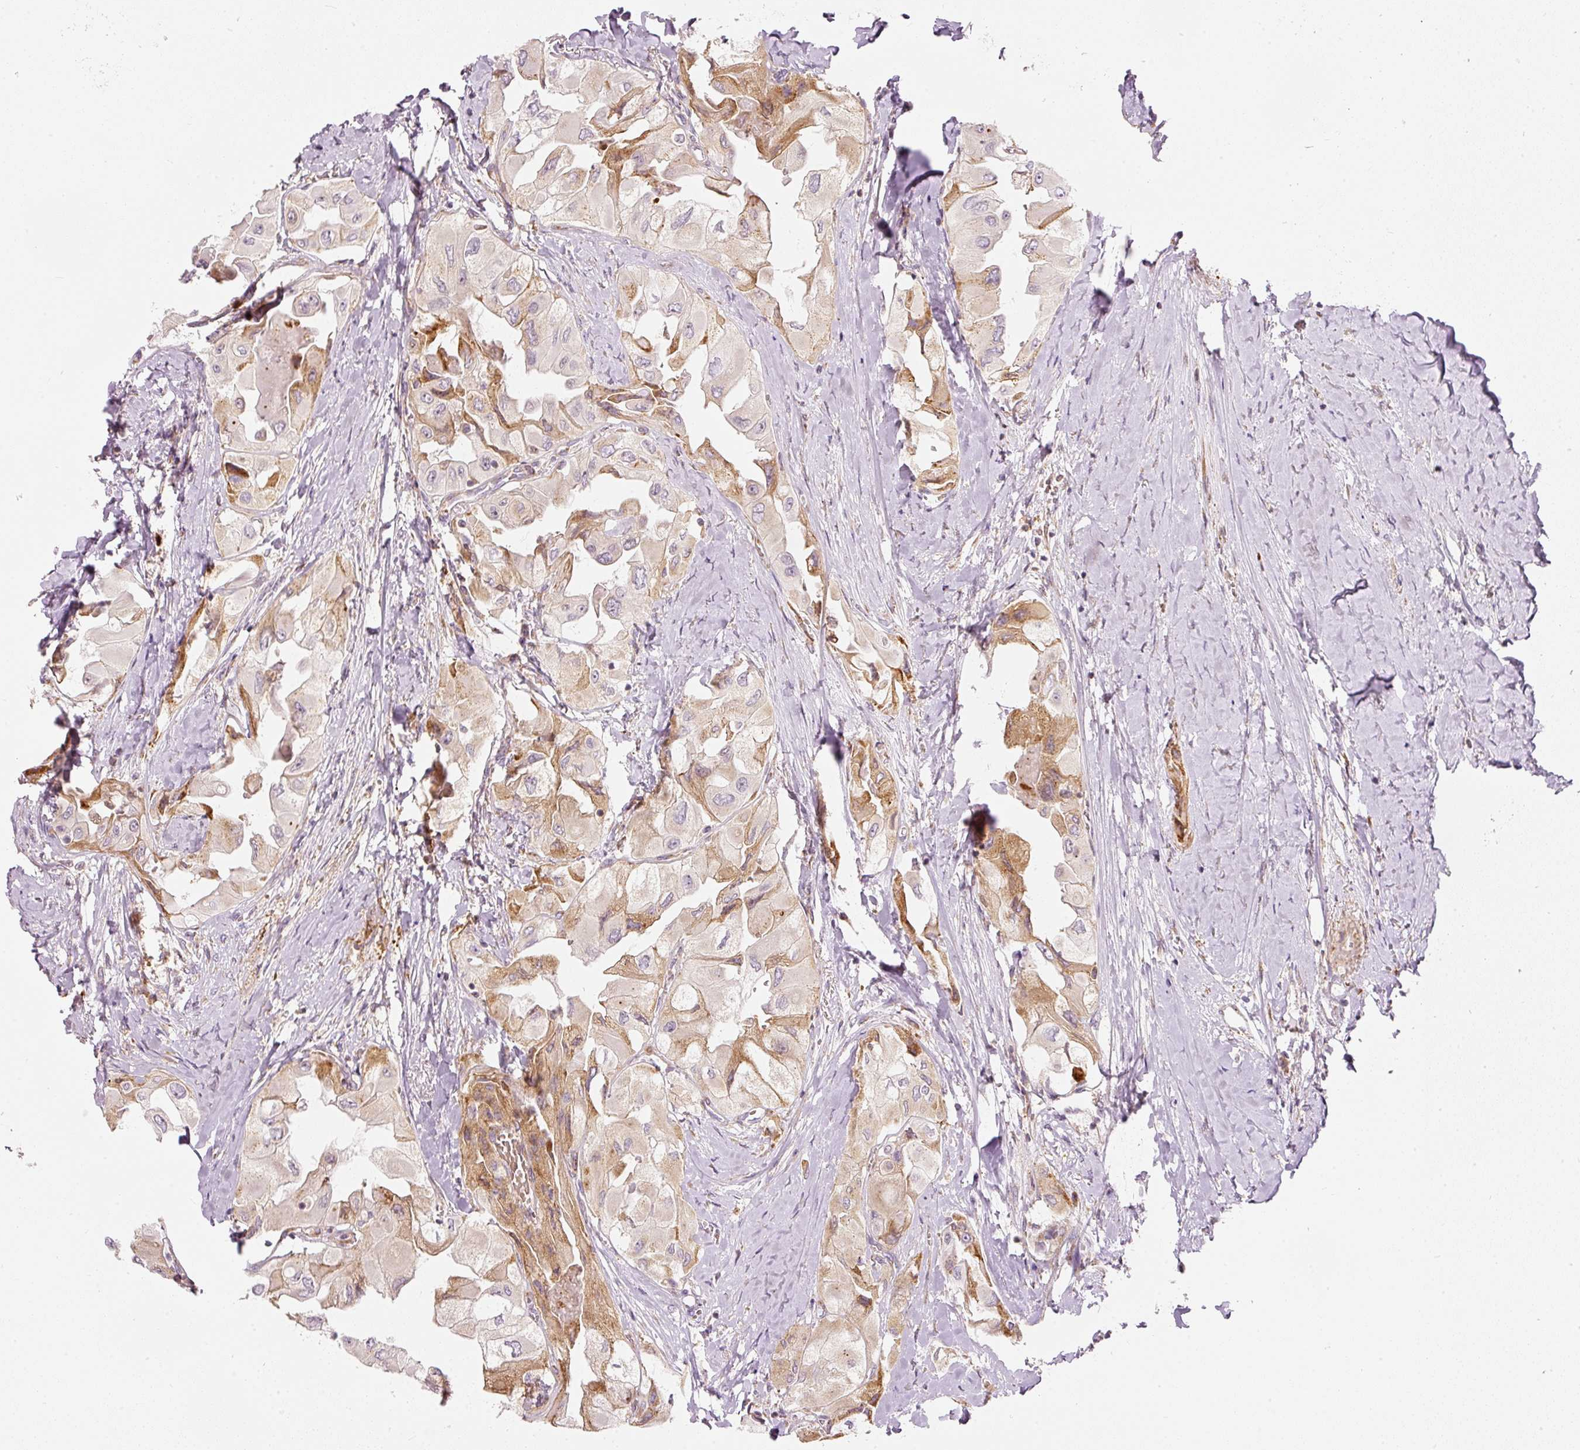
{"staining": {"intensity": "moderate", "quantity": "25%-75%", "location": "cytoplasmic/membranous"}, "tissue": "thyroid cancer", "cell_type": "Tumor cells", "image_type": "cancer", "snomed": [{"axis": "morphology", "description": "Normal tissue, NOS"}, {"axis": "morphology", "description": "Papillary adenocarcinoma, NOS"}, {"axis": "topography", "description": "Thyroid gland"}], "caption": "Thyroid papillary adenocarcinoma stained for a protein (brown) exhibits moderate cytoplasmic/membranous positive positivity in about 25%-75% of tumor cells.", "gene": "SNAPC5", "patient": {"sex": "female", "age": 59}}